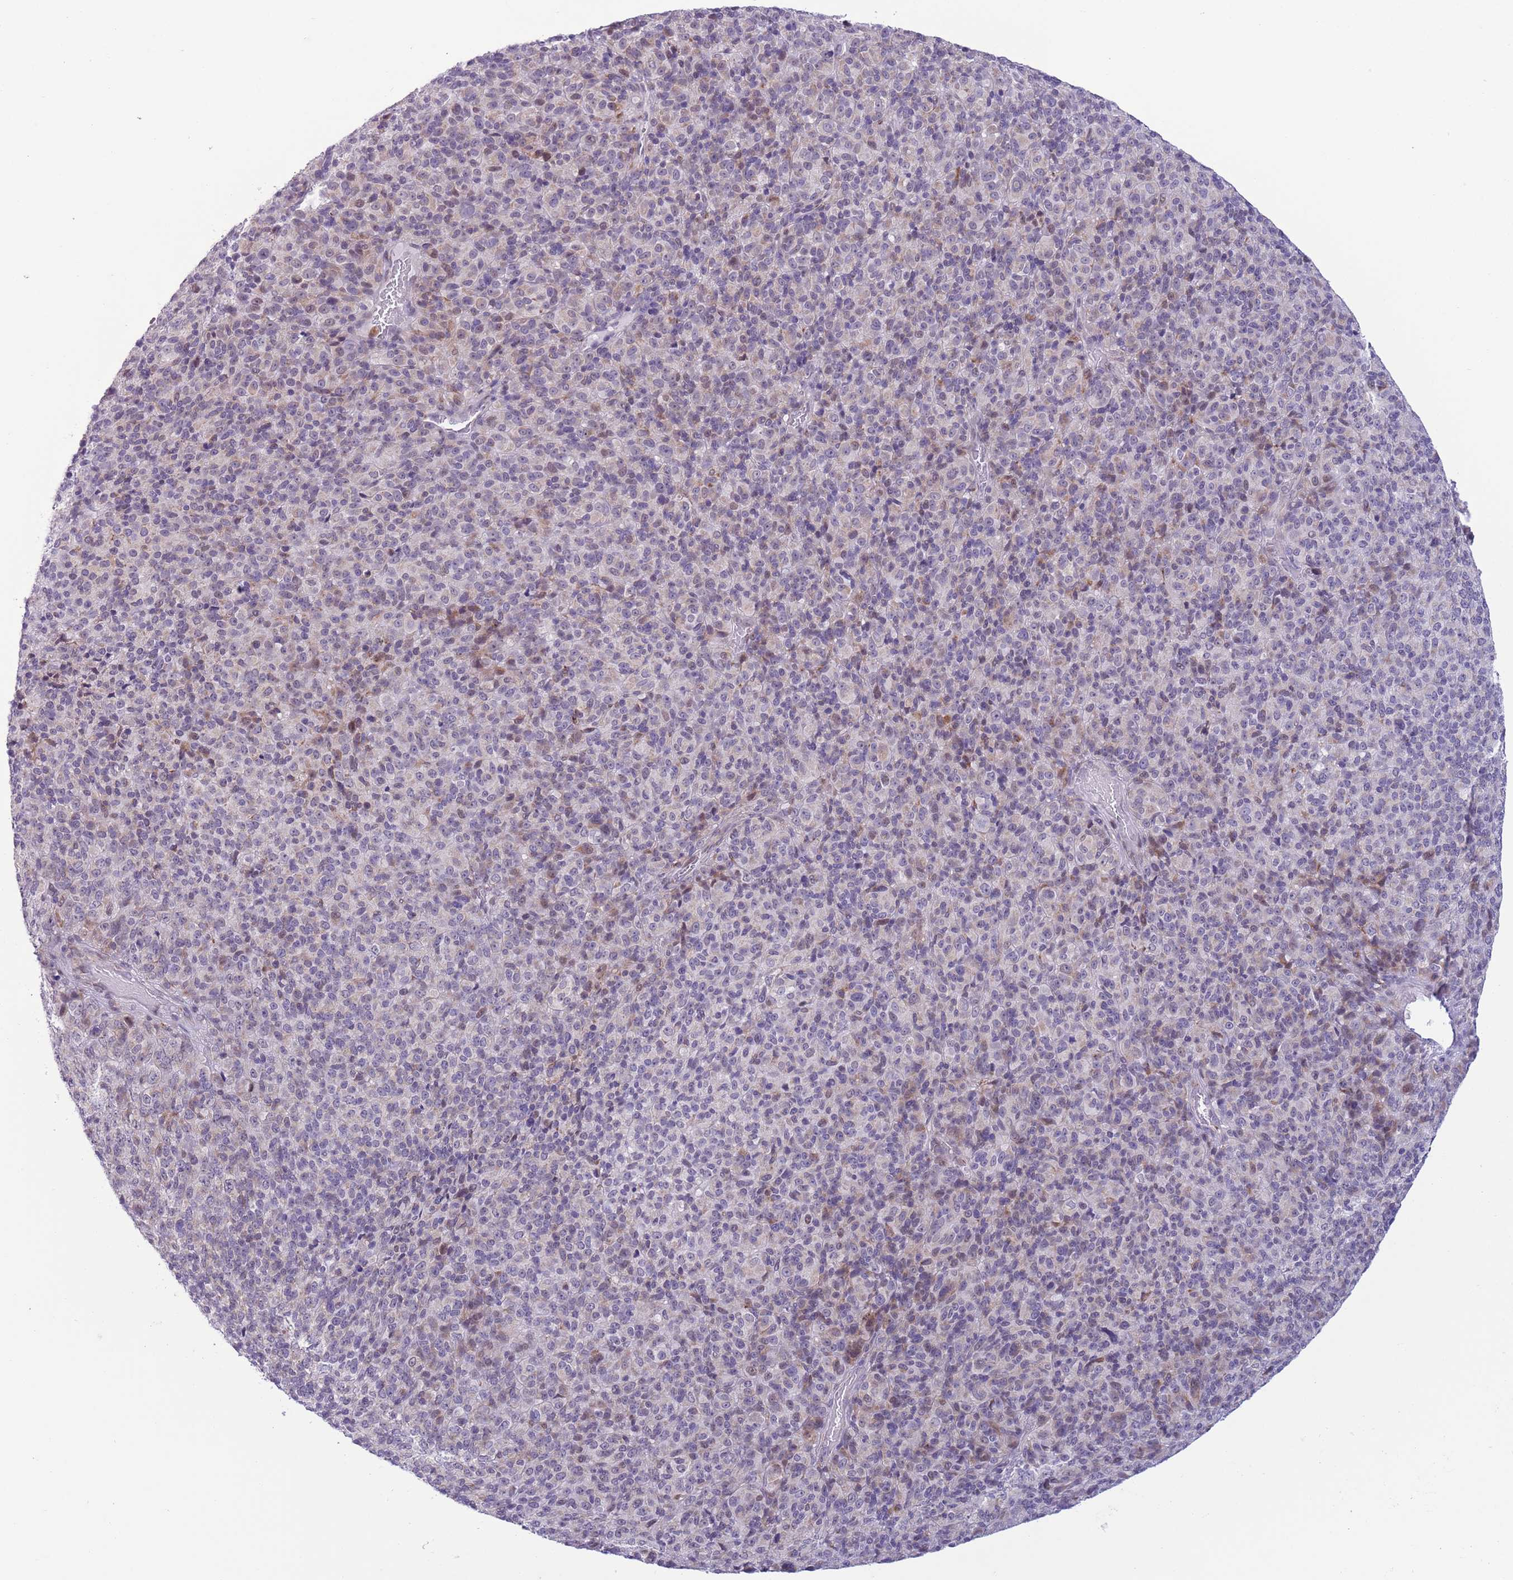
{"staining": {"intensity": "negative", "quantity": "none", "location": "none"}, "tissue": "melanoma", "cell_type": "Tumor cells", "image_type": "cancer", "snomed": [{"axis": "morphology", "description": "Malignant melanoma, Metastatic site"}, {"axis": "topography", "description": "Brain"}], "caption": "High power microscopy image of an IHC micrograph of malignant melanoma (metastatic site), revealing no significant staining in tumor cells. (Brightfield microscopy of DAB IHC at high magnification).", "gene": "ZNF576", "patient": {"sex": "female", "age": 56}}